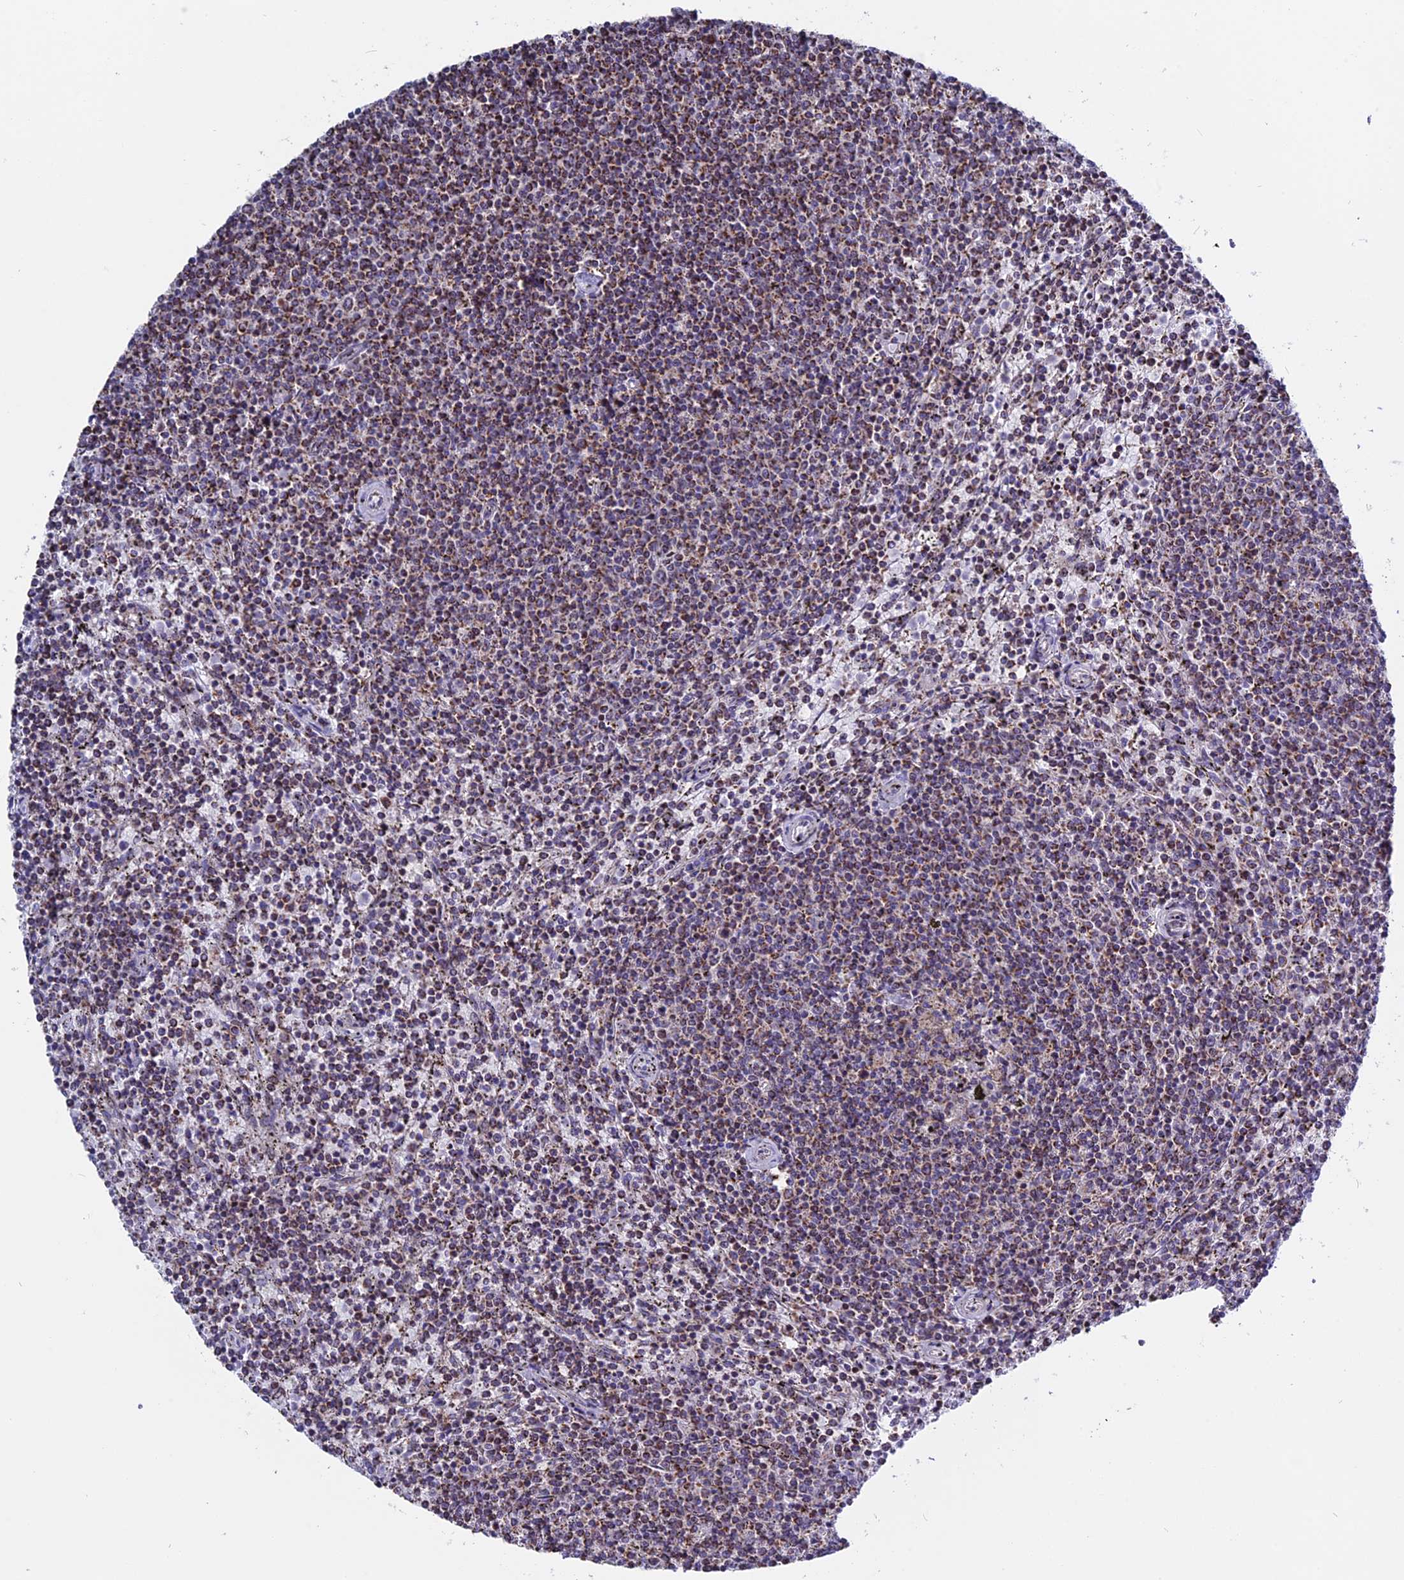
{"staining": {"intensity": "moderate", "quantity": "25%-75%", "location": "cytoplasmic/membranous"}, "tissue": "lymphoma", "cell_type": "Tumor cells", "image_type": "cancer", "snomed": [{"axis": "morphology", "description": "Malignant lymphoma, non-Hodgkin's type, Low grade"}, {"axis": "topography", "description": "Spleen"}], "caption": "High-power microscopy captured an immunohistochemistry (IHC) photomicrograph of lymphoma, revealing moderate cytoplasmic/membranous expression in approximately 25%-75% of tumor cells.", "gene": "FAM174C", "patient": {"sex": "female", "age": 50}}